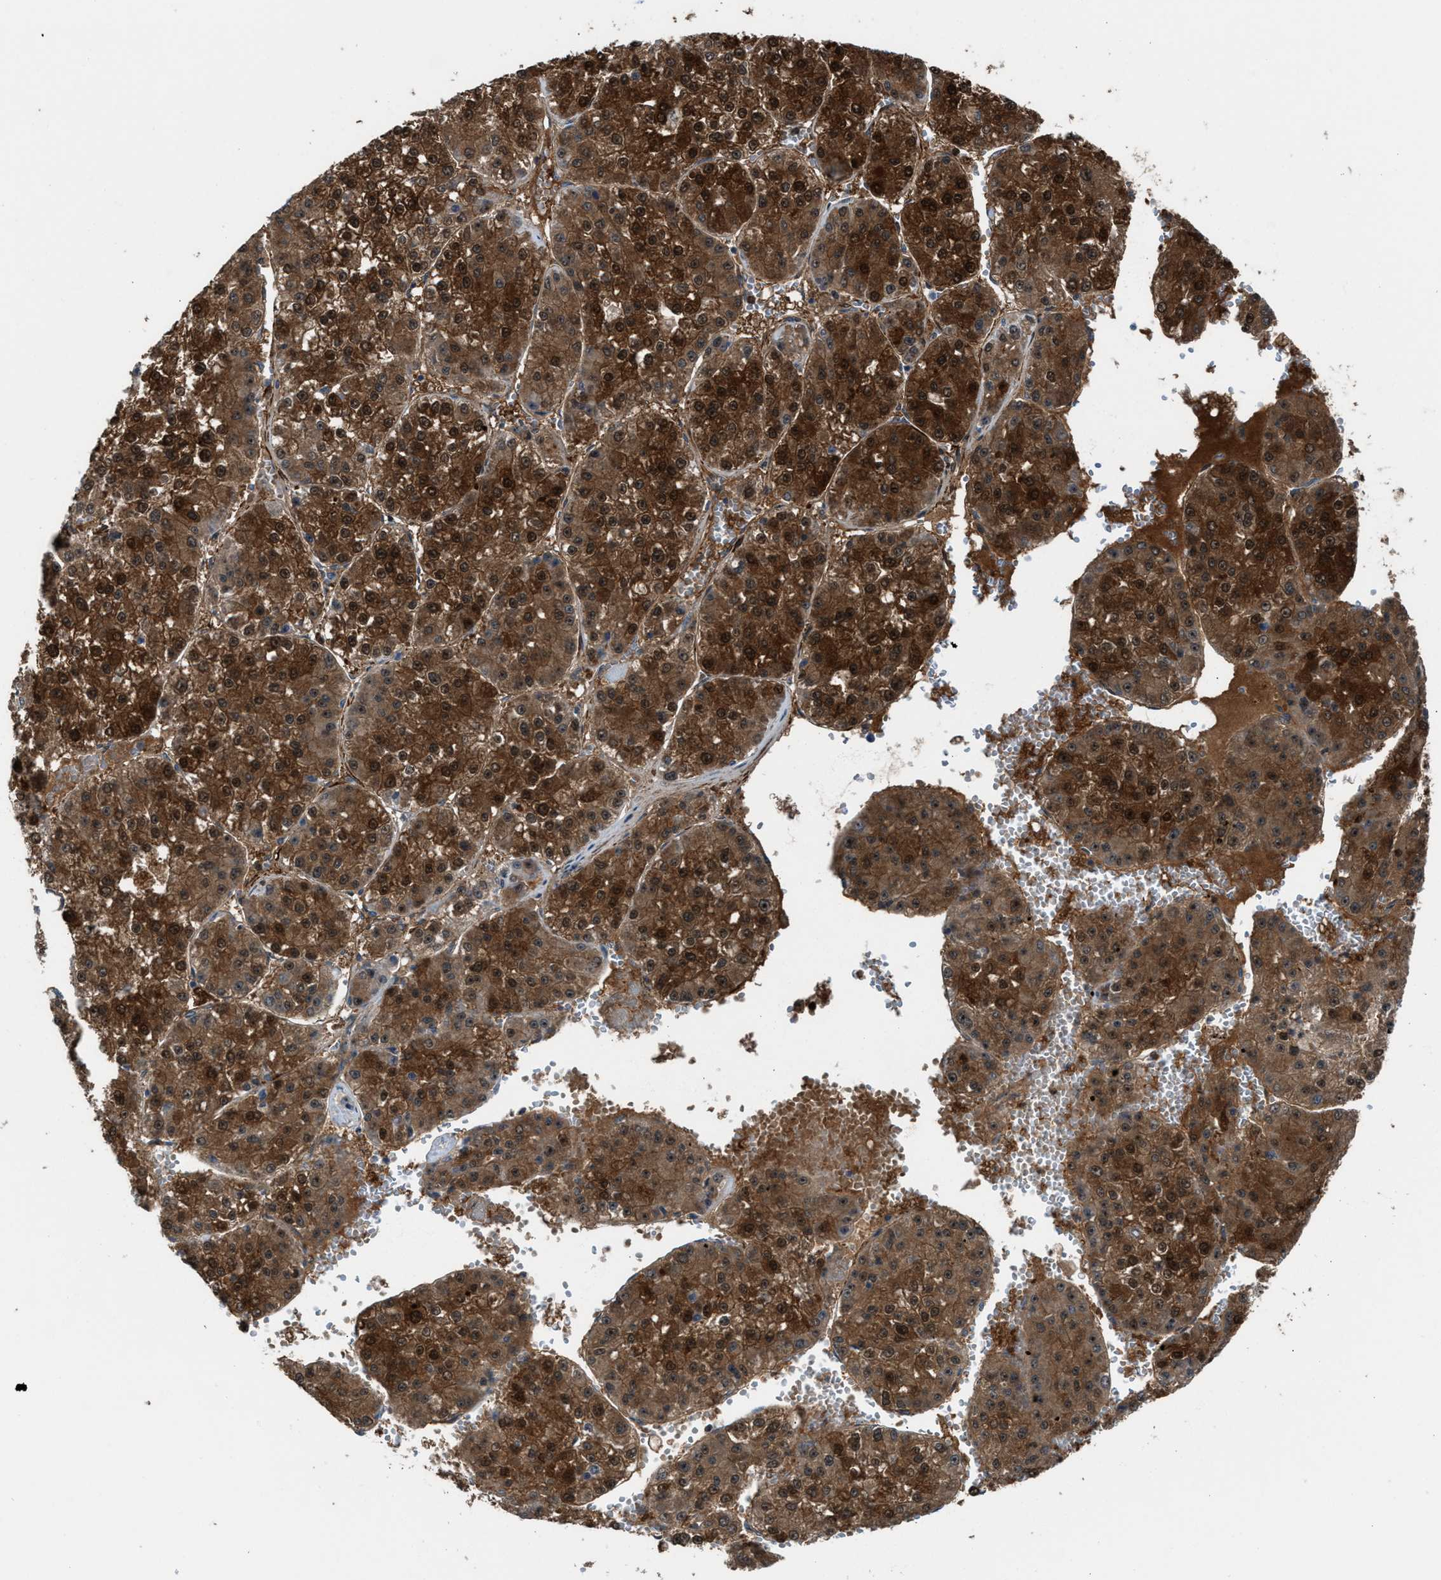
{"staining": {"intensity": "strong", "quantity": ">75%", "location": "cytoplasmic/membranous,nuclear"}, "tissue": "liver cancer", "cell_type": "Tumor cells", "image_type": "cancer", "snomed": [{"axis": "morphology", "description": "Carcinoma, Hepatocellular, NOS"}, {"axis": "topography", "description": "Liver"}], "caption": "Strong cytoplasmic/membranous and nuclear expression is seen in approximately >75% of tumor cells in liver cancer (hepatocellular carcinoma).", "gene": "NQO2", "patient": {"sex": "female", "age": 73}}